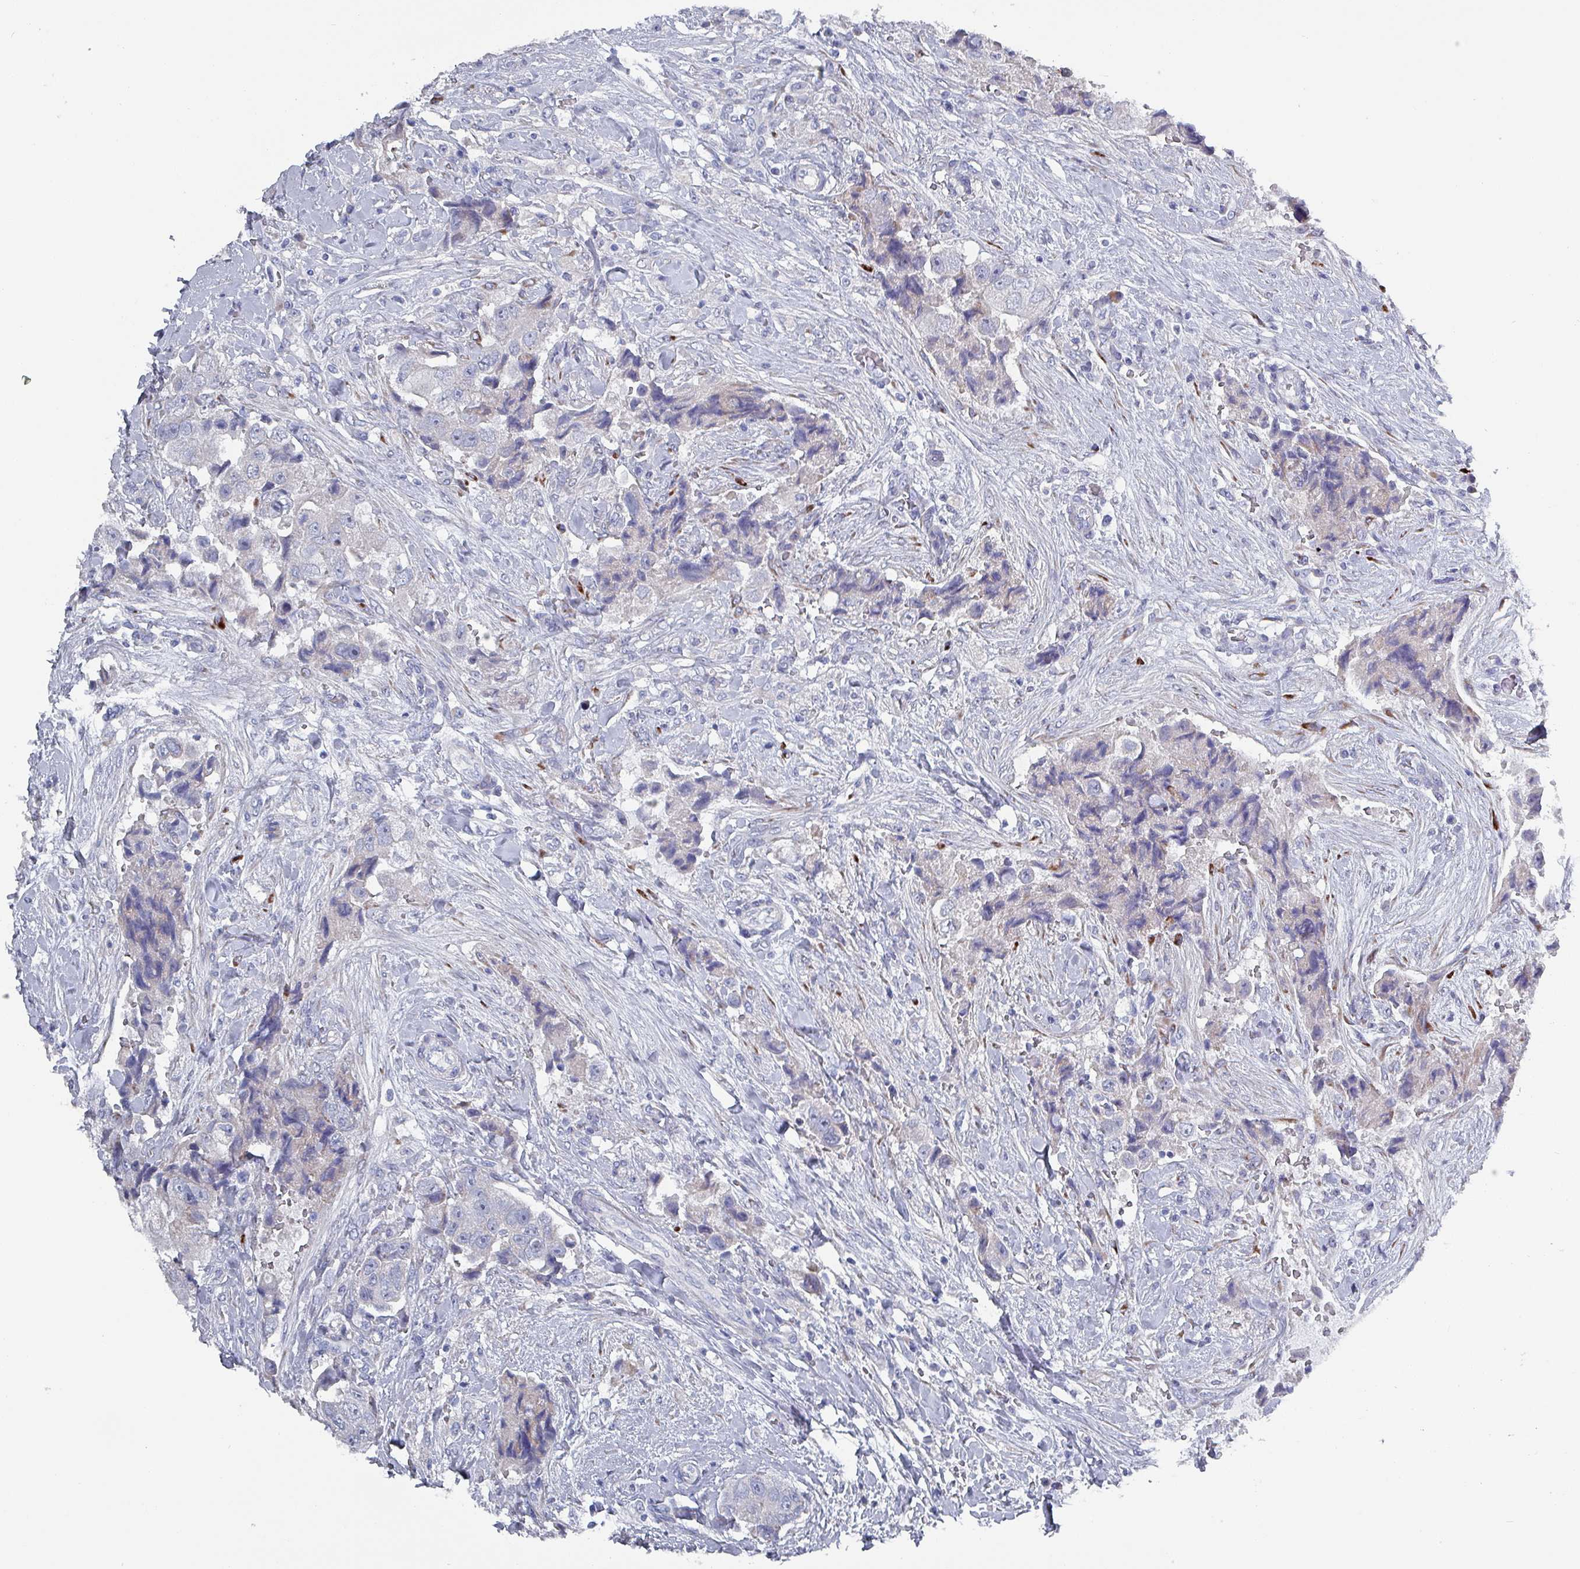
{"staining": {"intensity": "negative", "quantity": "none", "location": "none"}, "tissue": "breast cancer", "cell_type": "Tumor cells", "image_type": "cancer", "snomed": [{"axis": "morphology", "description": "Normal tissue, NOS"}, {"axis": "morphology", "description": "Duct carcinoma"}, {"axis": "topography", "description": "Breast"}], "caption": "Immunohistochemistry (IHC) of breast intraductal carcinoma reveals no expression in tumor cells.", "gene": "DRD5", "patient": {"sex": "female", "age": 62}}